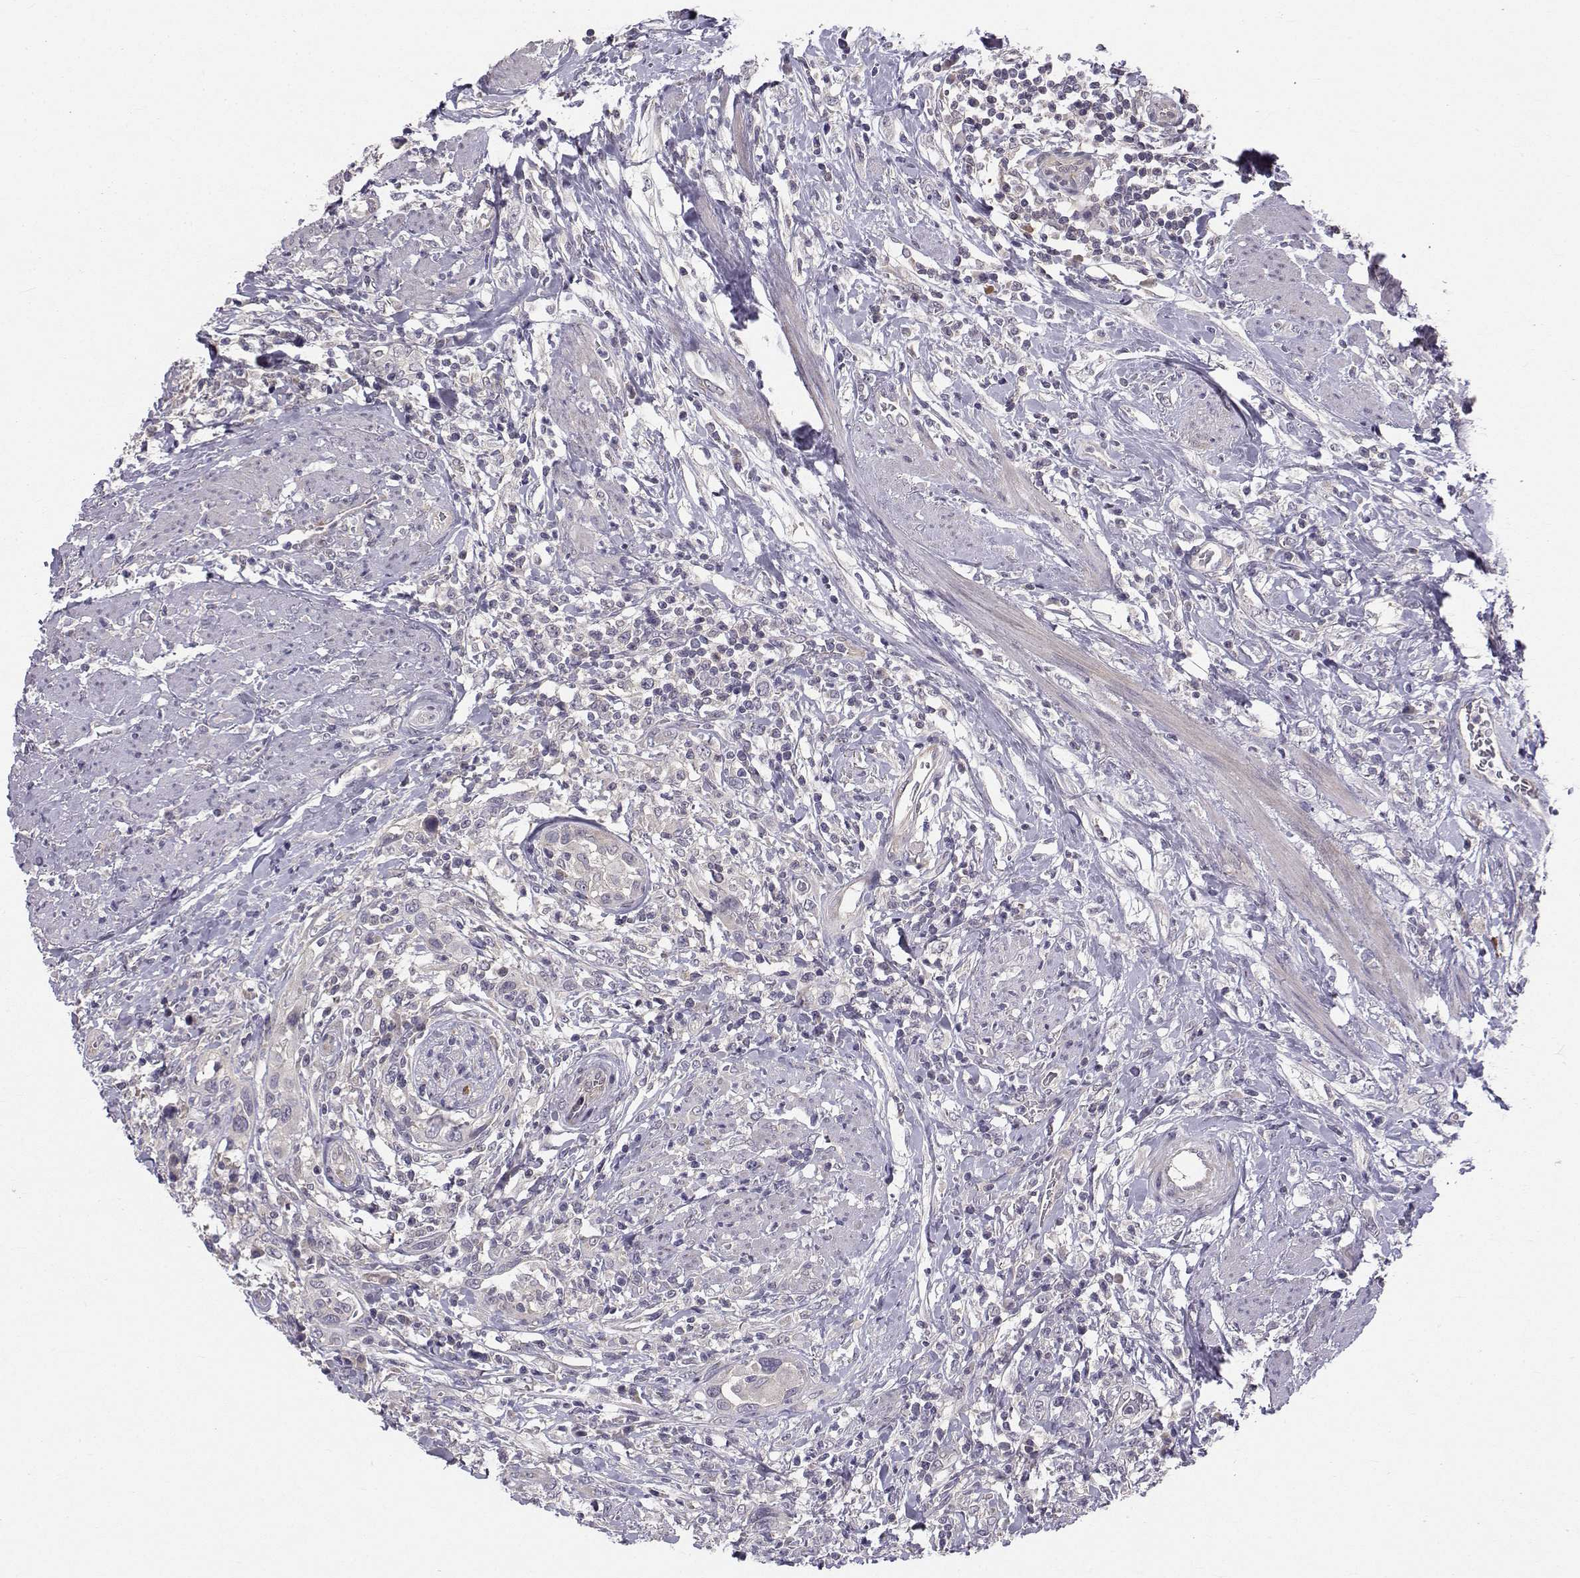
{"staining": {"intensity": "negative", "quantity": "none", "location": "none"}, "tissue": "urothelial cancer", "cell_type": "Tumor cells", "image_type": "cancer", "snomed": [{"axis": "morphology", "description": "Urothelial carcinoma, NOS"}, {"axis": "morphology", "description": "Urothelial carcinoma, High grade"}, {"axis": "topography", "description": "Urinary bladder"}], "caption": "Immunohistochemistry (IHC) micrograph of urothelial cancer stained for a protein (brown), which reveals no staining in tumor cells.", "gene": "PEX5L", "patient": {"sex": "female", "age": 64}}